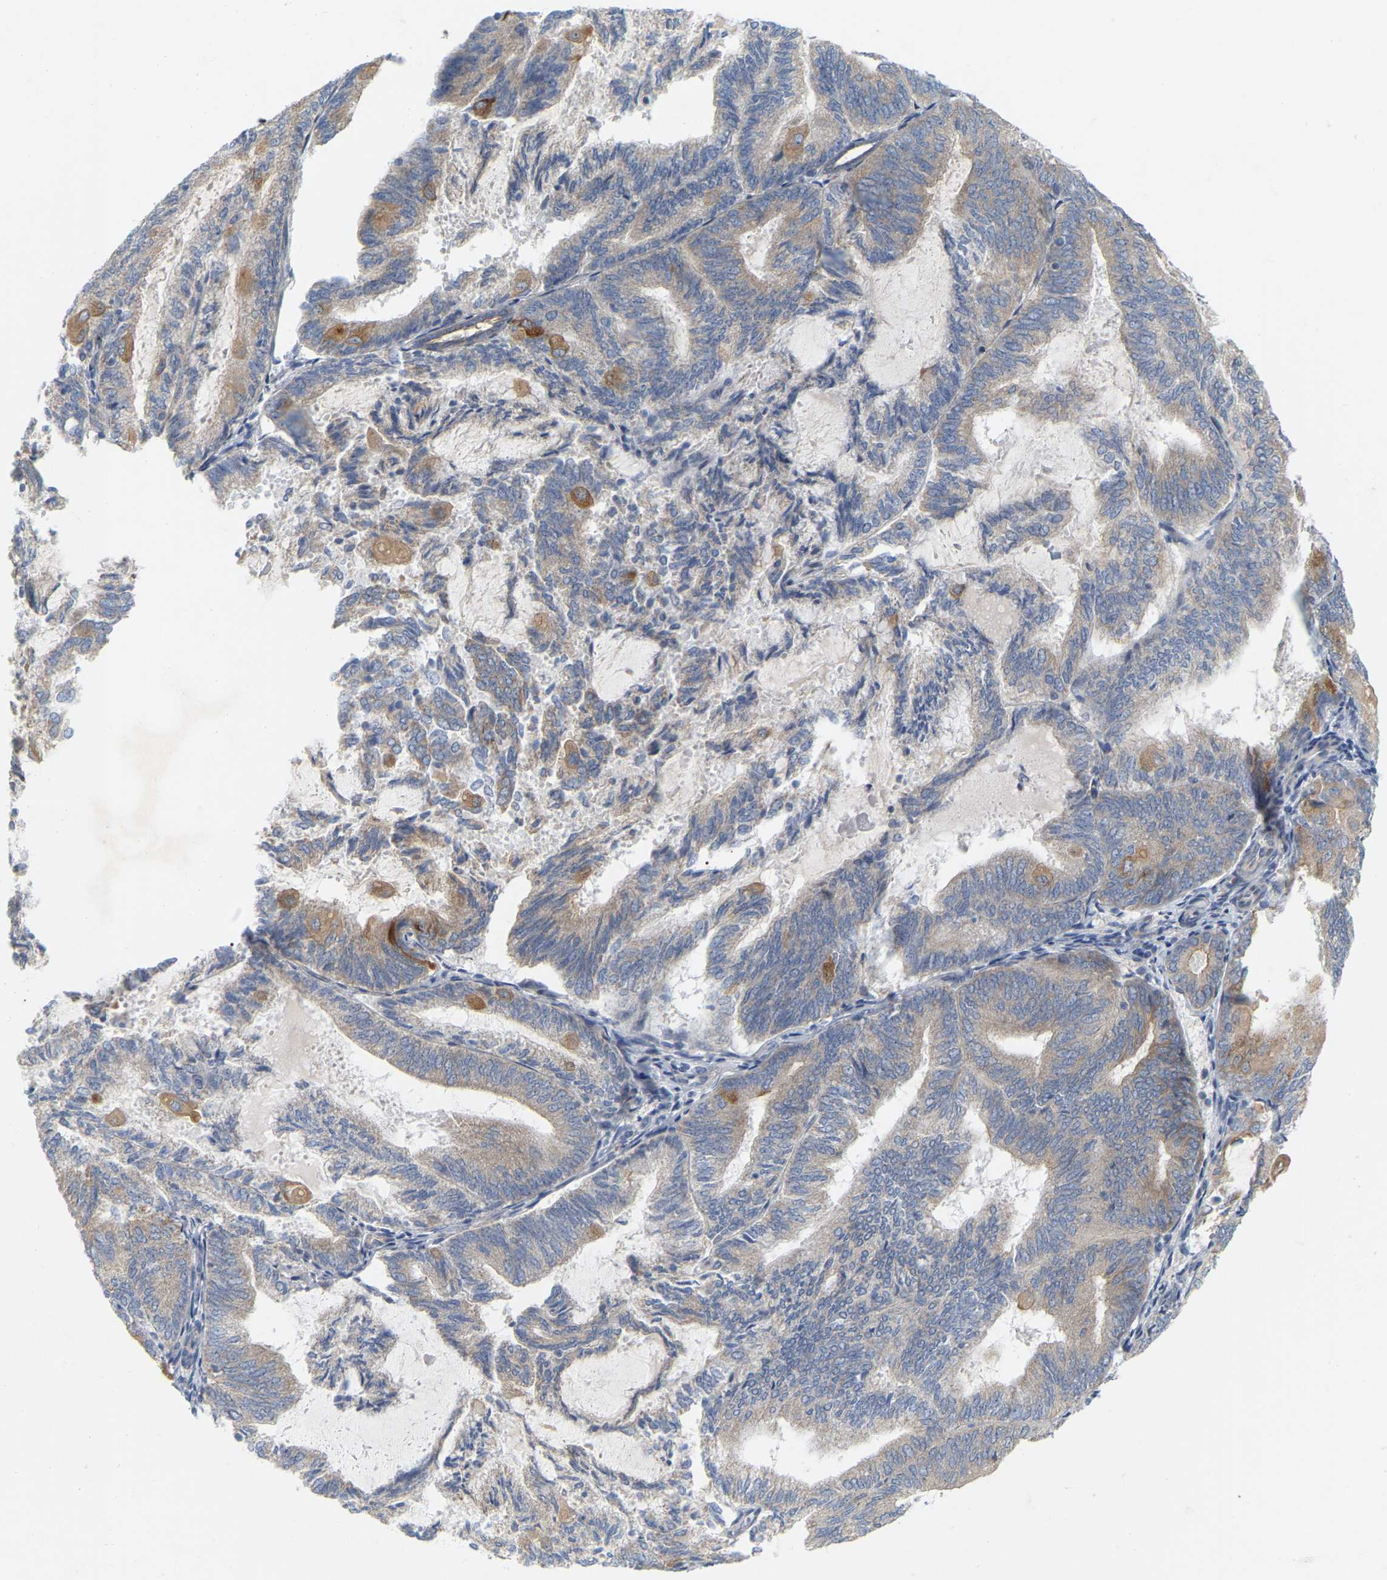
{"staining": {"intensity": "strong", "quantity": "<25%", "location": "cytoplasmic/membranous"}, "tissue": "endometrial cancer", "cell_type": "Tumor cells", "image_type": "cancer", "snomed": [{"axis": "morphology", "description": "Adenocarcinoma, NOS"}, {"axis": "topography", "description": "Endometrium"}], "caption": "A high-resolution image shows immunohistochemistry (IHC) staining of adenocarcinoma (endometrial), which demonstrates strong cytoplasmic/membranous positivity in about <25% of tumor cells.", "gene": "MINDY4", "patient": {"sex": "female", "age": 81}}